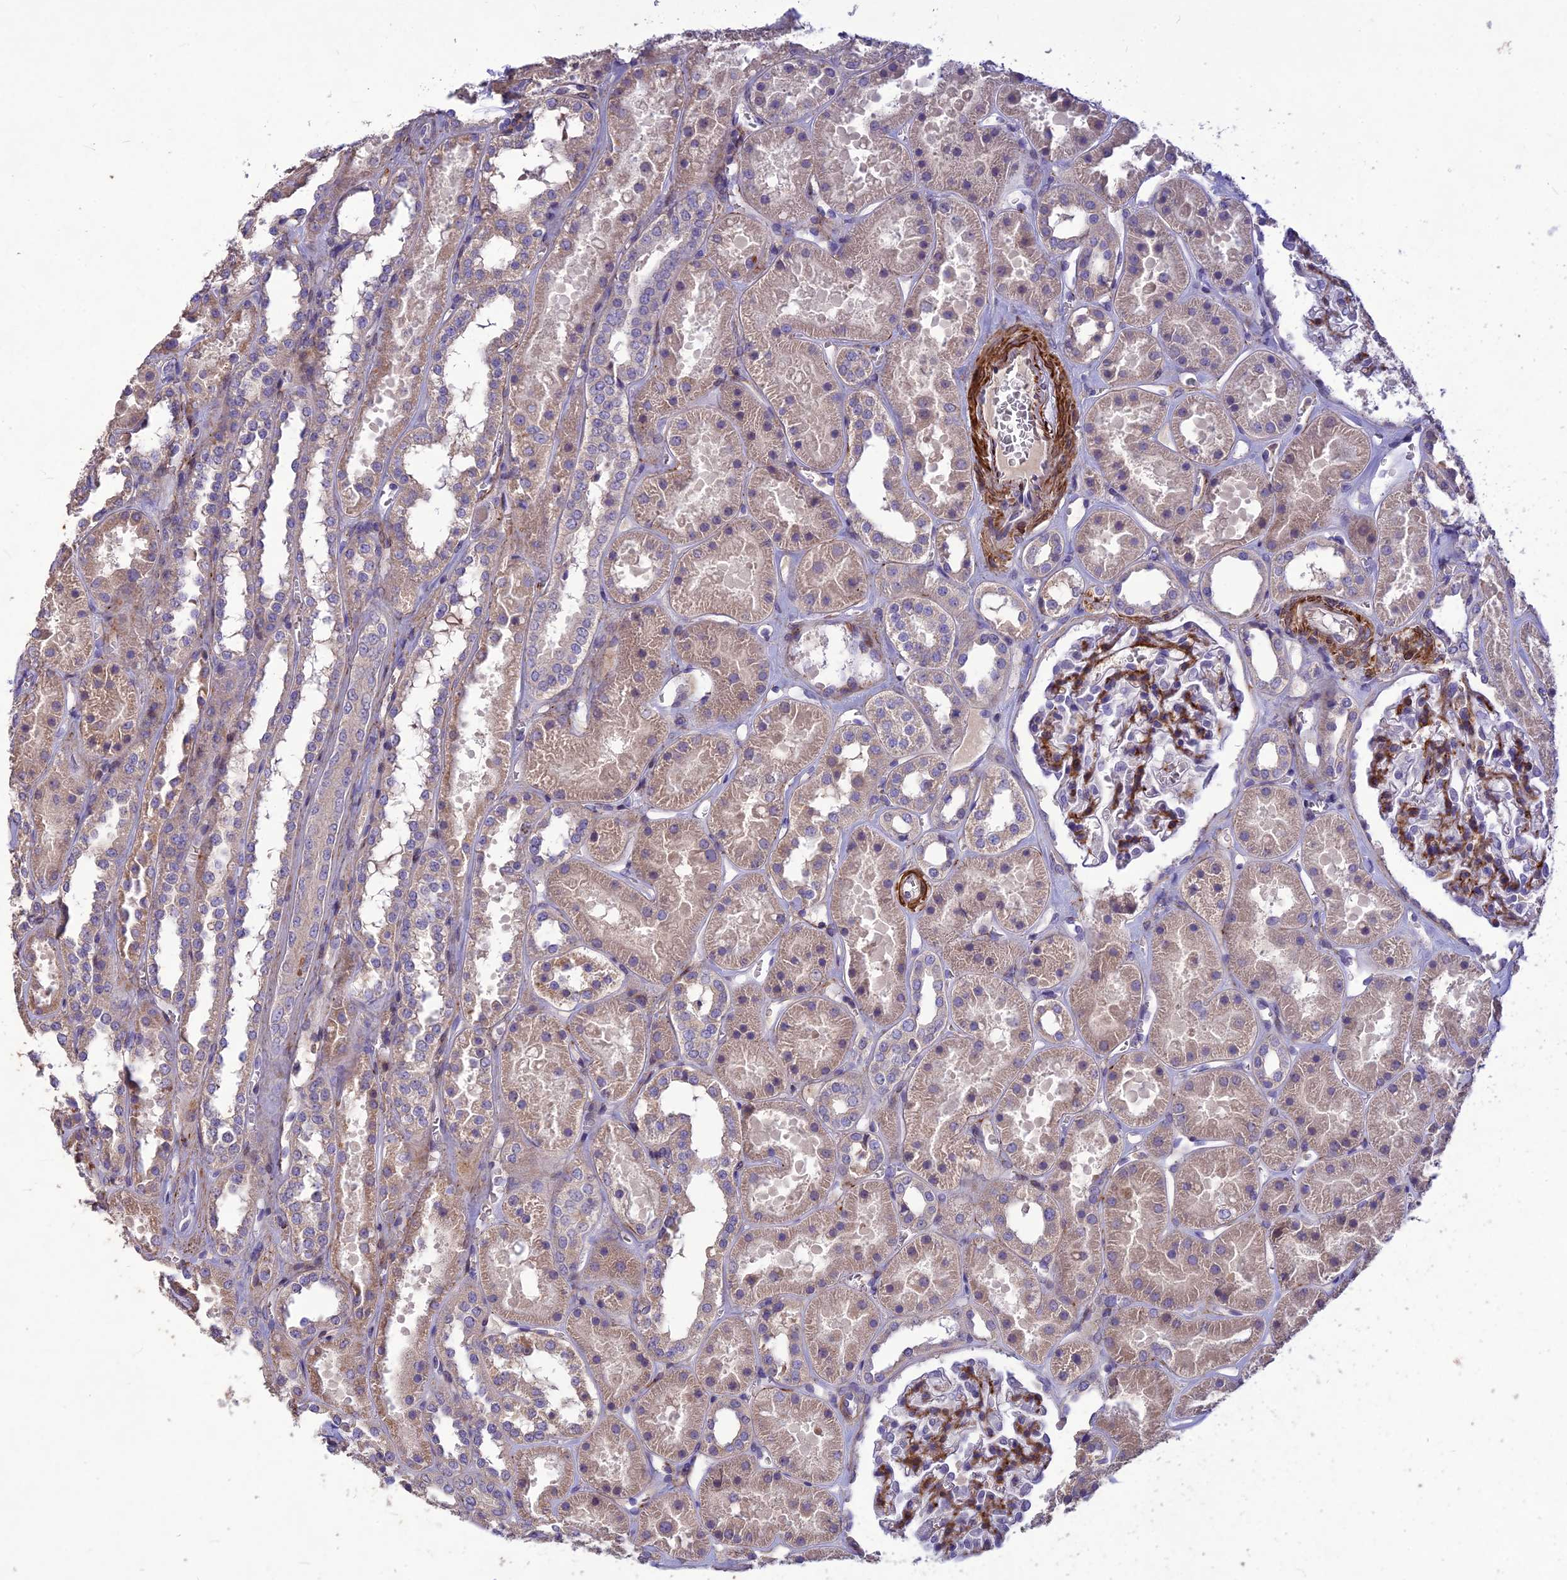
{"staining": {"intensity": "moderate", "quantity": "25%-75%", "location": "cytoplasmic/membranous"}, "tissue": "kidney", "cell_type": "Cells in glomeruli", "image_type": "normal", "snomed": [{"axis": "morphology", "description": "Normal tissue, NOS"}, {"axis": "topography", "description": "Kidney"}], "caption": "This photomicrograph demonstrates benign kidney stained with immunohistochemistry to label a protein in brown. The cytoplasmic/membranous of cells in glomeruli show moderate positivity for the protein. Nuclei are counter-stained blue.", "gene": "CLUH", "patient": {"sex": "female", "age": 41}}